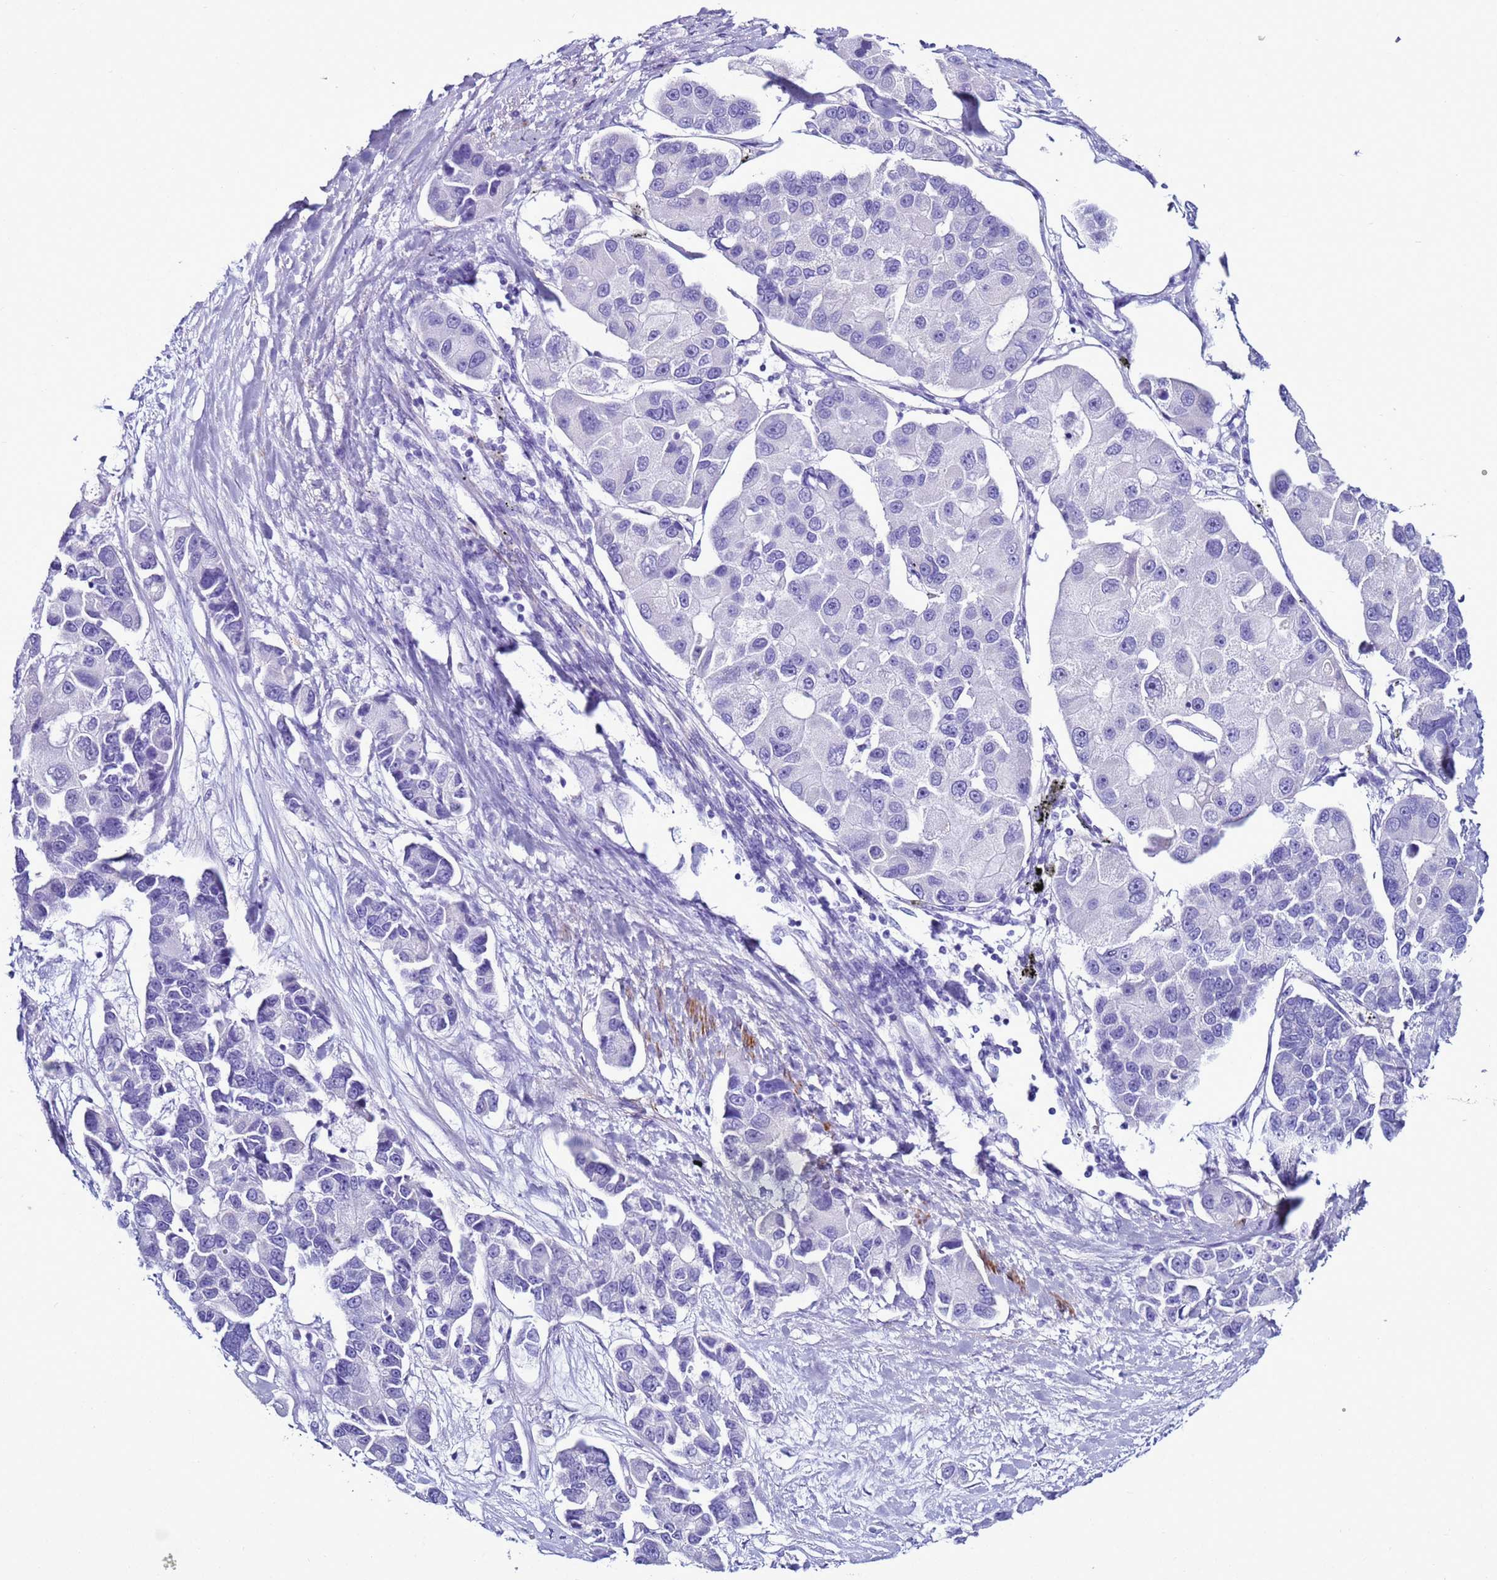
{"staining": {"intensity": "negative", "quantity": "none", "location": "none"}, "tissue": "lung cancer", "cell_type": "Tumor cells", "image_type": "cancer", "snomed": [{"axis": "morphology", "description": "Adenocarcinoma, NOS"}, {"axis": "topography", "description": "Lung"}], "caption": "Immunohistochemistry of human lung cancer reveals no positivity in tumor cells. (DAB immunohistochemistry visualized using brightfield microscopy, high magnification).", "gene": "LCMT1", "patient": {"sex": "female", "age": 54}}